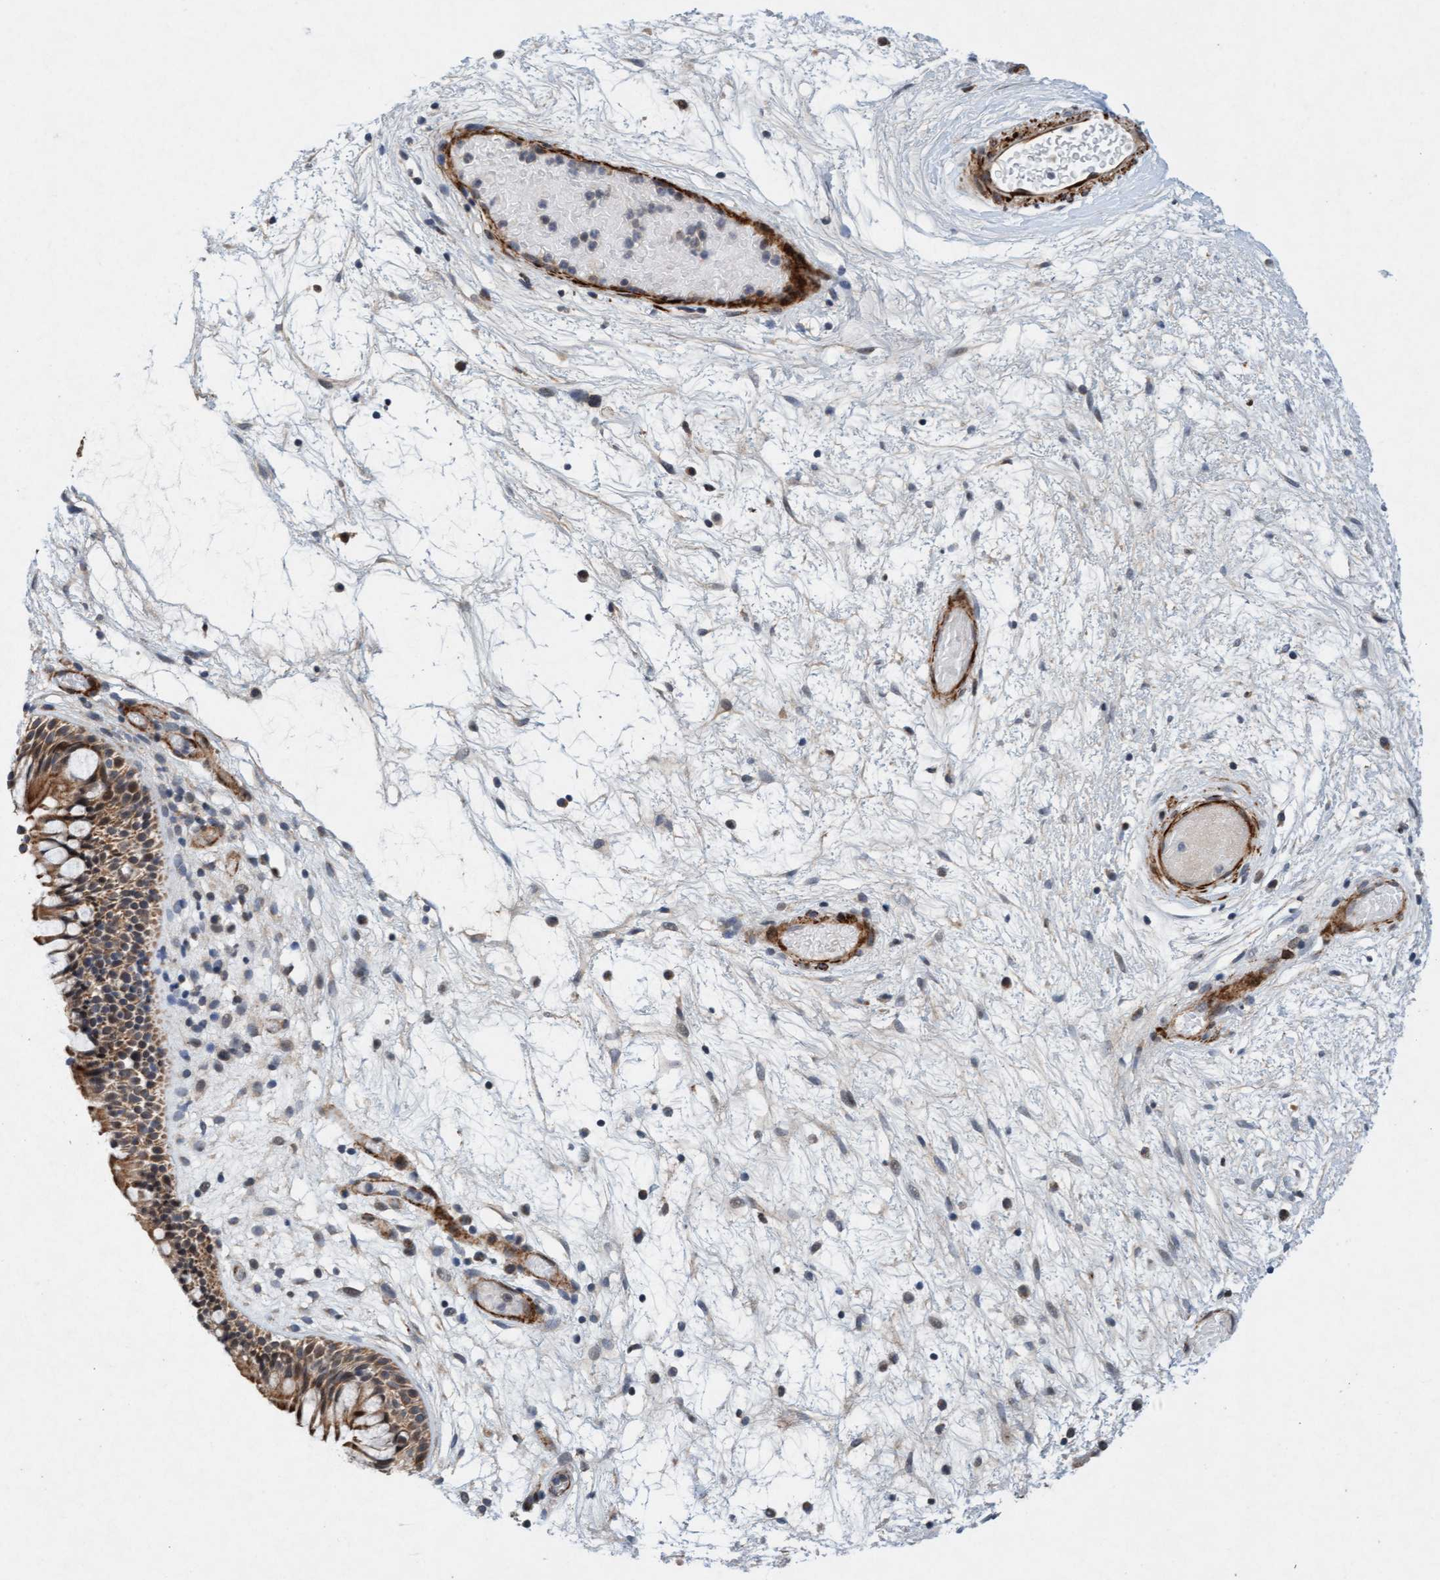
{"staining": {"intensity": "moderate", "quantity": ">75%", "location": "cytoplasmic/membranous,nuclear"}, "tissue": "nasopharynx", "cell_type": "Respiratory epithelial cells", "image_type": "normal", "snomed": [{"axis": "morphology", "description": "Normal tissue, NOS"}, {"axis": "morphology", "description": "Inflammation, NOS"}, {"axis": "topography", "description": "Nasopharynx"}], "caption": "Immunohistochemistry (IHC) staining of benign nasopharynx, which demonstrates medium levels of moderate cytoplasmic/membranous,nuclear staining in approximately >75% of respiratory epithelial cells indicating moderate cytoplasmic/membranous,nuclear protein expression. The staining was performed using DAB (3,3'-diaminobenzidine) (brown) for protein detection and nuclei were counterstained in hematoxylin (blue).", "gene": "TMEM70", "patient": {"sex": "male", "age": 48}}